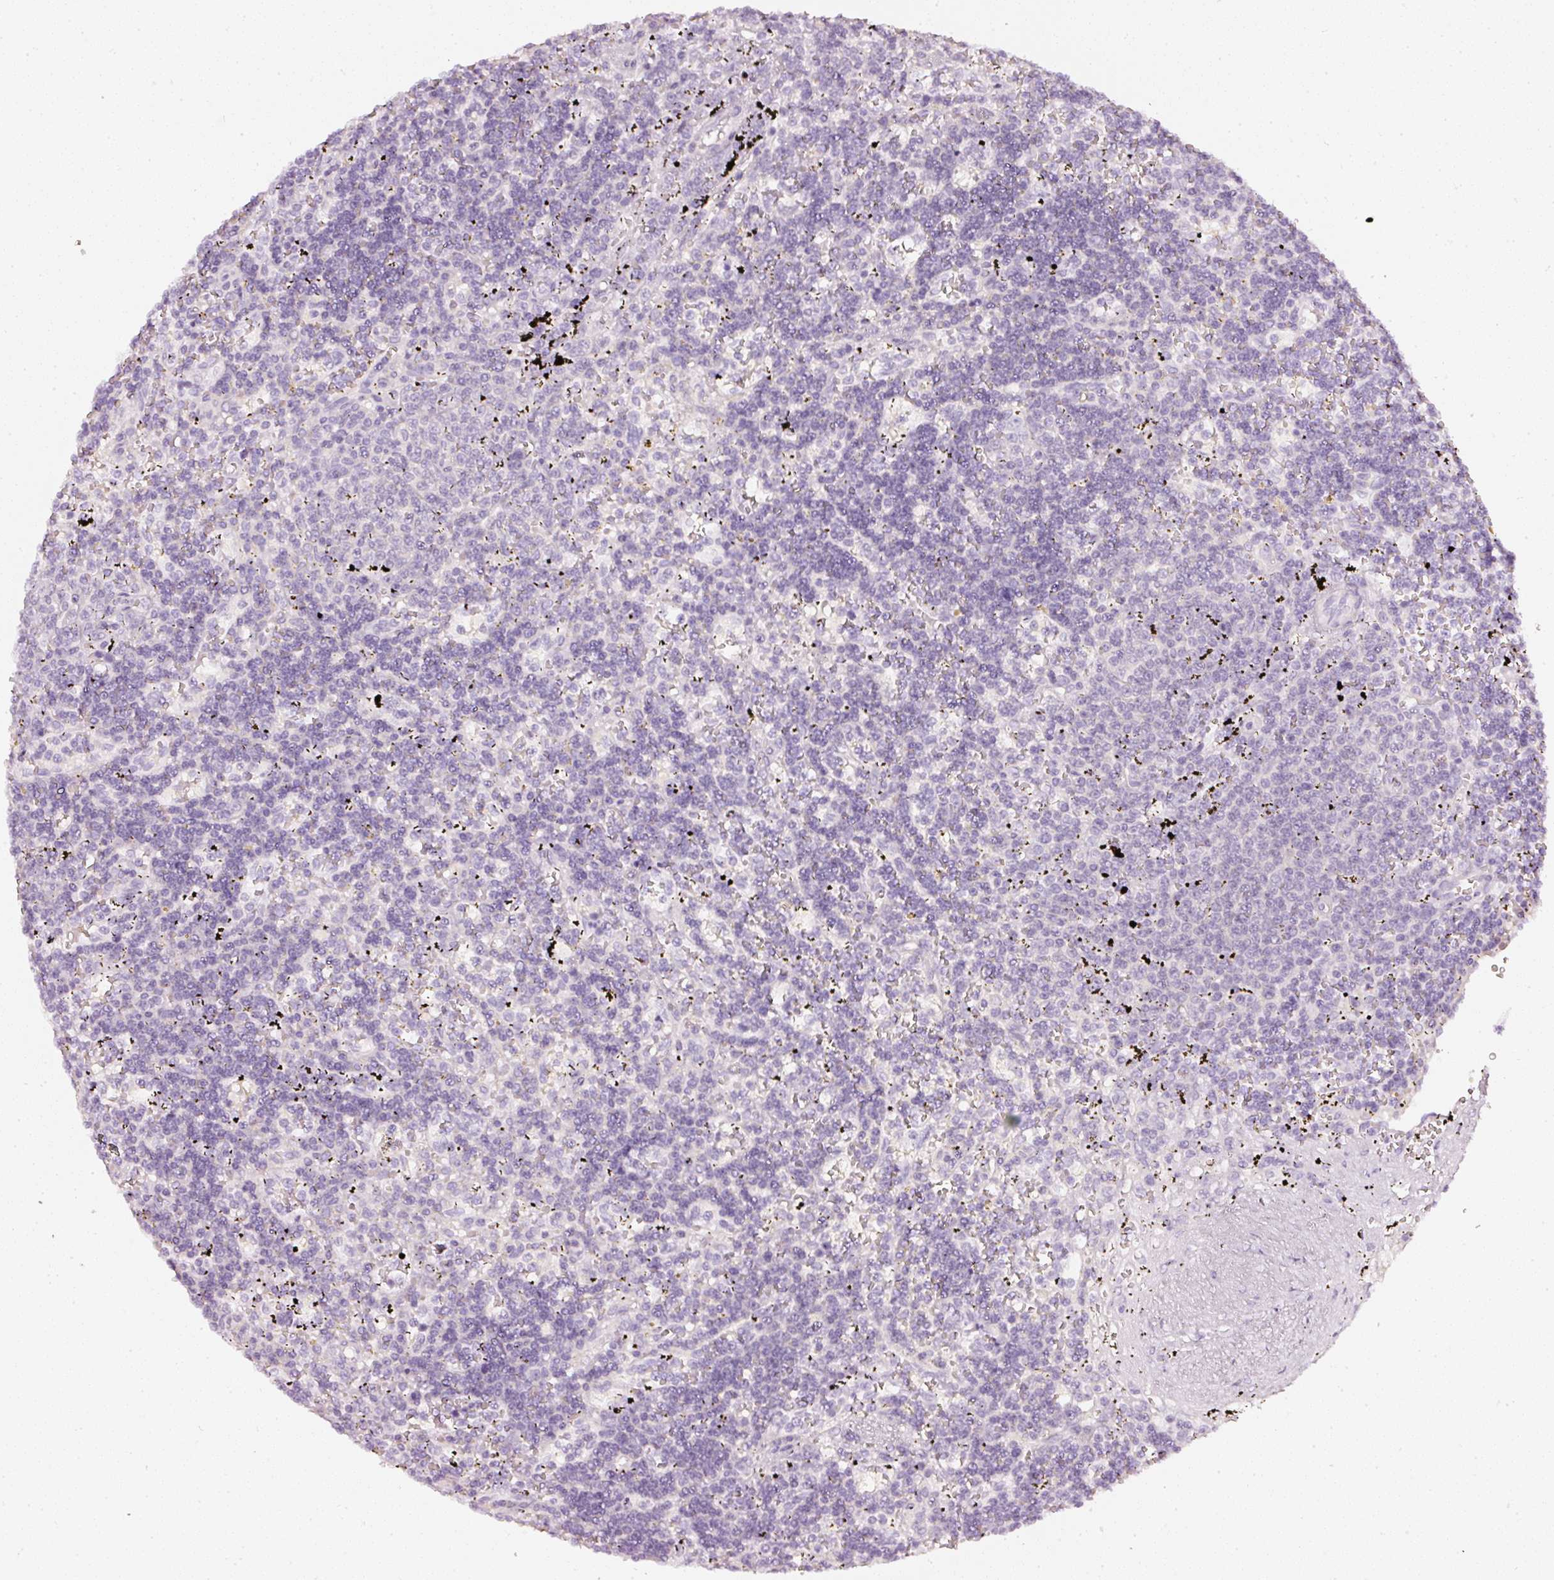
{"staining": {"intensity": "negative", "quantity": "none", "location": "none"}, "tissue": "lymphoma", "cell_type": "Tumor cells", "image_type": "cancer", "snomed": [{"axis": "morphology", "description": "Malignant lymphoma, non-Hodgkin's type, Low grade"}, {"axis": "topography", "description": "Spleen"}], "caption": "Malignant lymphoma, non-Hodgkin's type (low-grade) was stained to show a protein in brown. There is no significant positivity in tumor cells.", "gene": "CNP", "patient": {"sex": "male", "age": 60}}